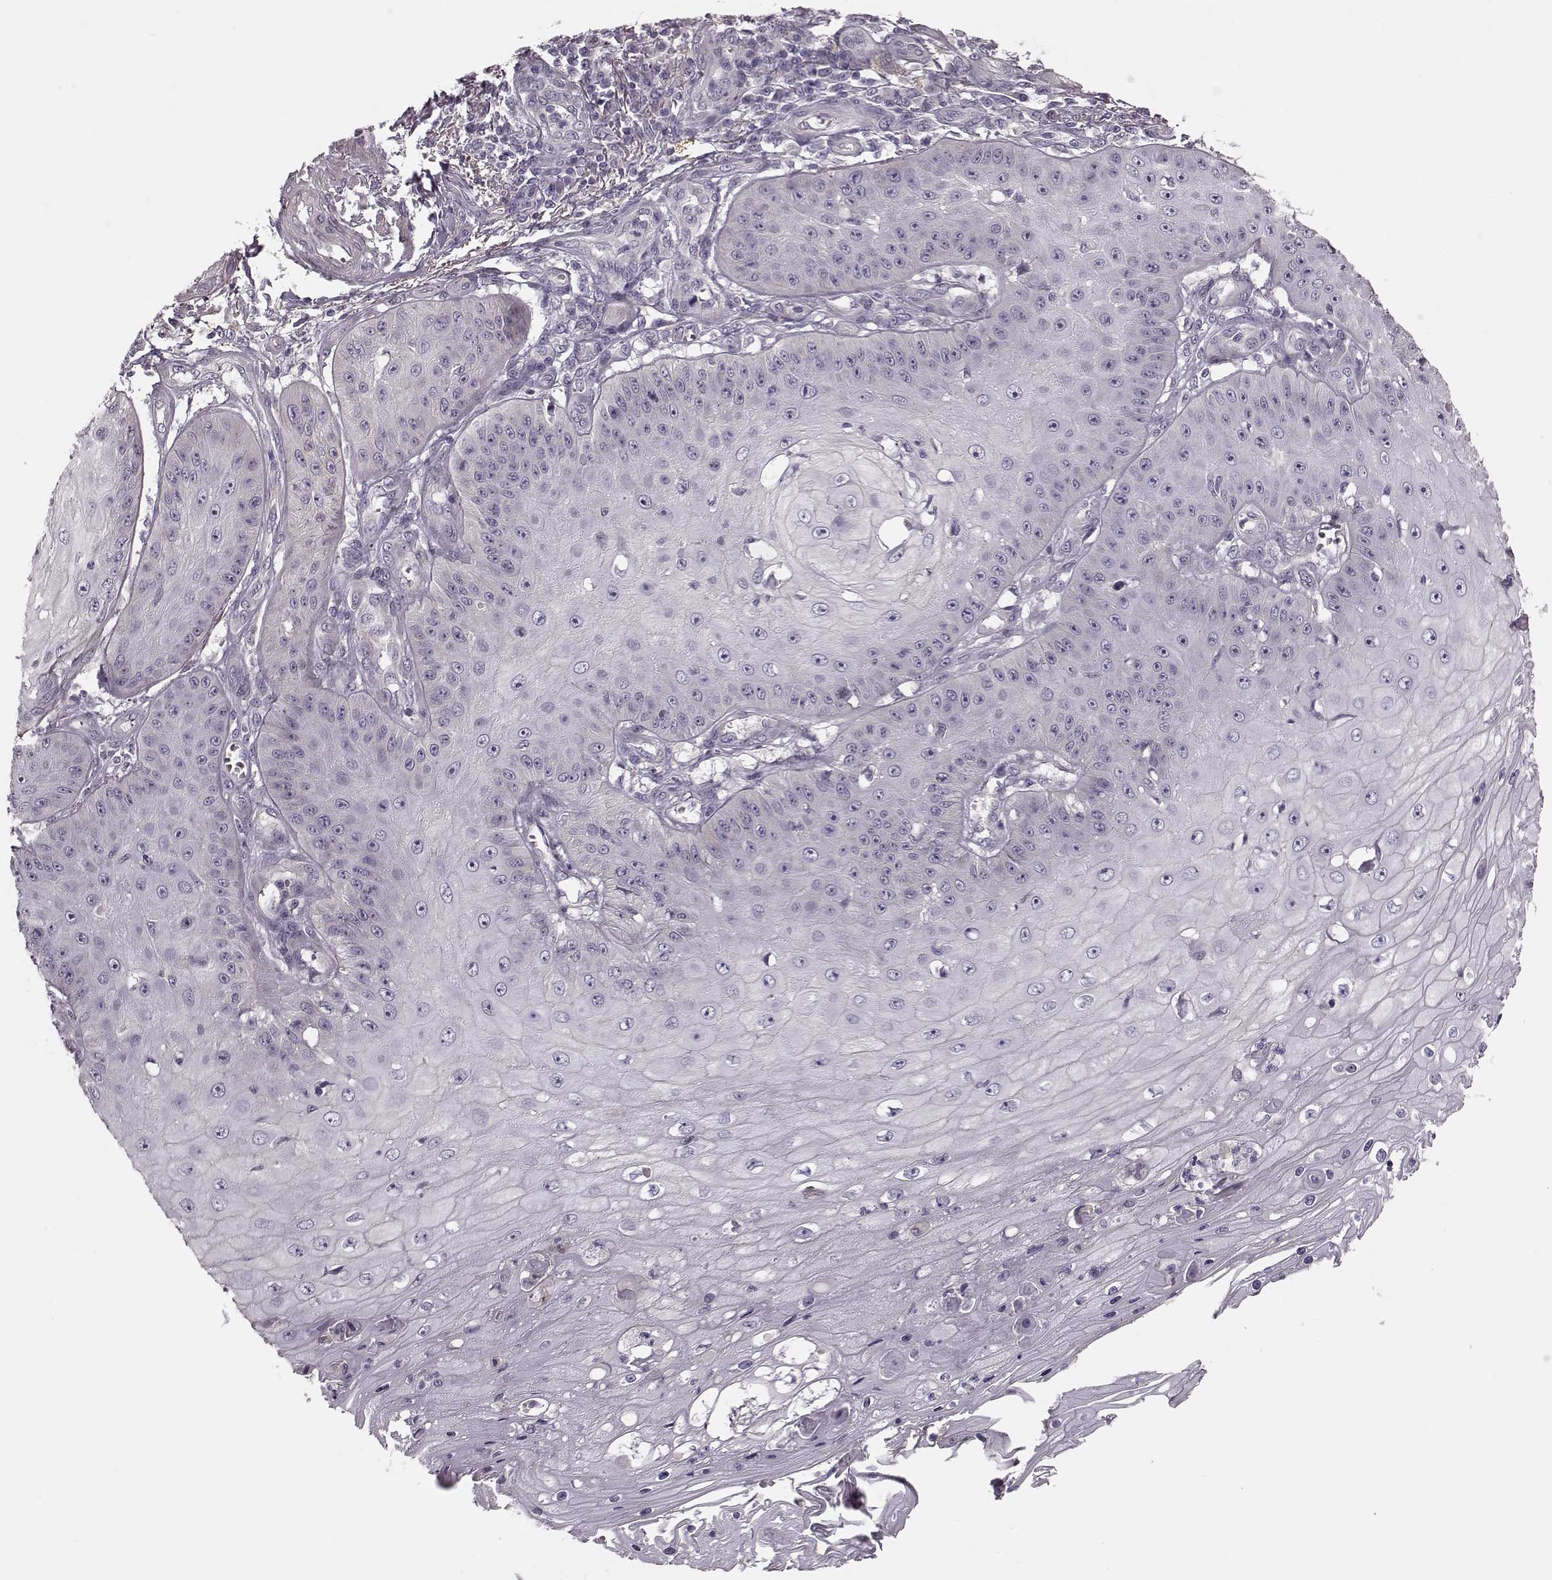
{"staining": {"intensity": "negative", "quantity": "none", "location": "none"}, "tissue": "skin cancer", "cell_type": "Tumor cells", "image_type": "cancer", "snomed": [{"axis": "morphology", "description": "Squamous cell carcinoma, NOS"}, {"axis": "topography", "description": "Skin"}], "caption": "This is a image of immunohistochemistry (IHC) staining of skin squamous cell carcinoma, which shows no positivity in tumor cells.", "gene": "MTR", "patient": {"sex": "male", "age": 70}}